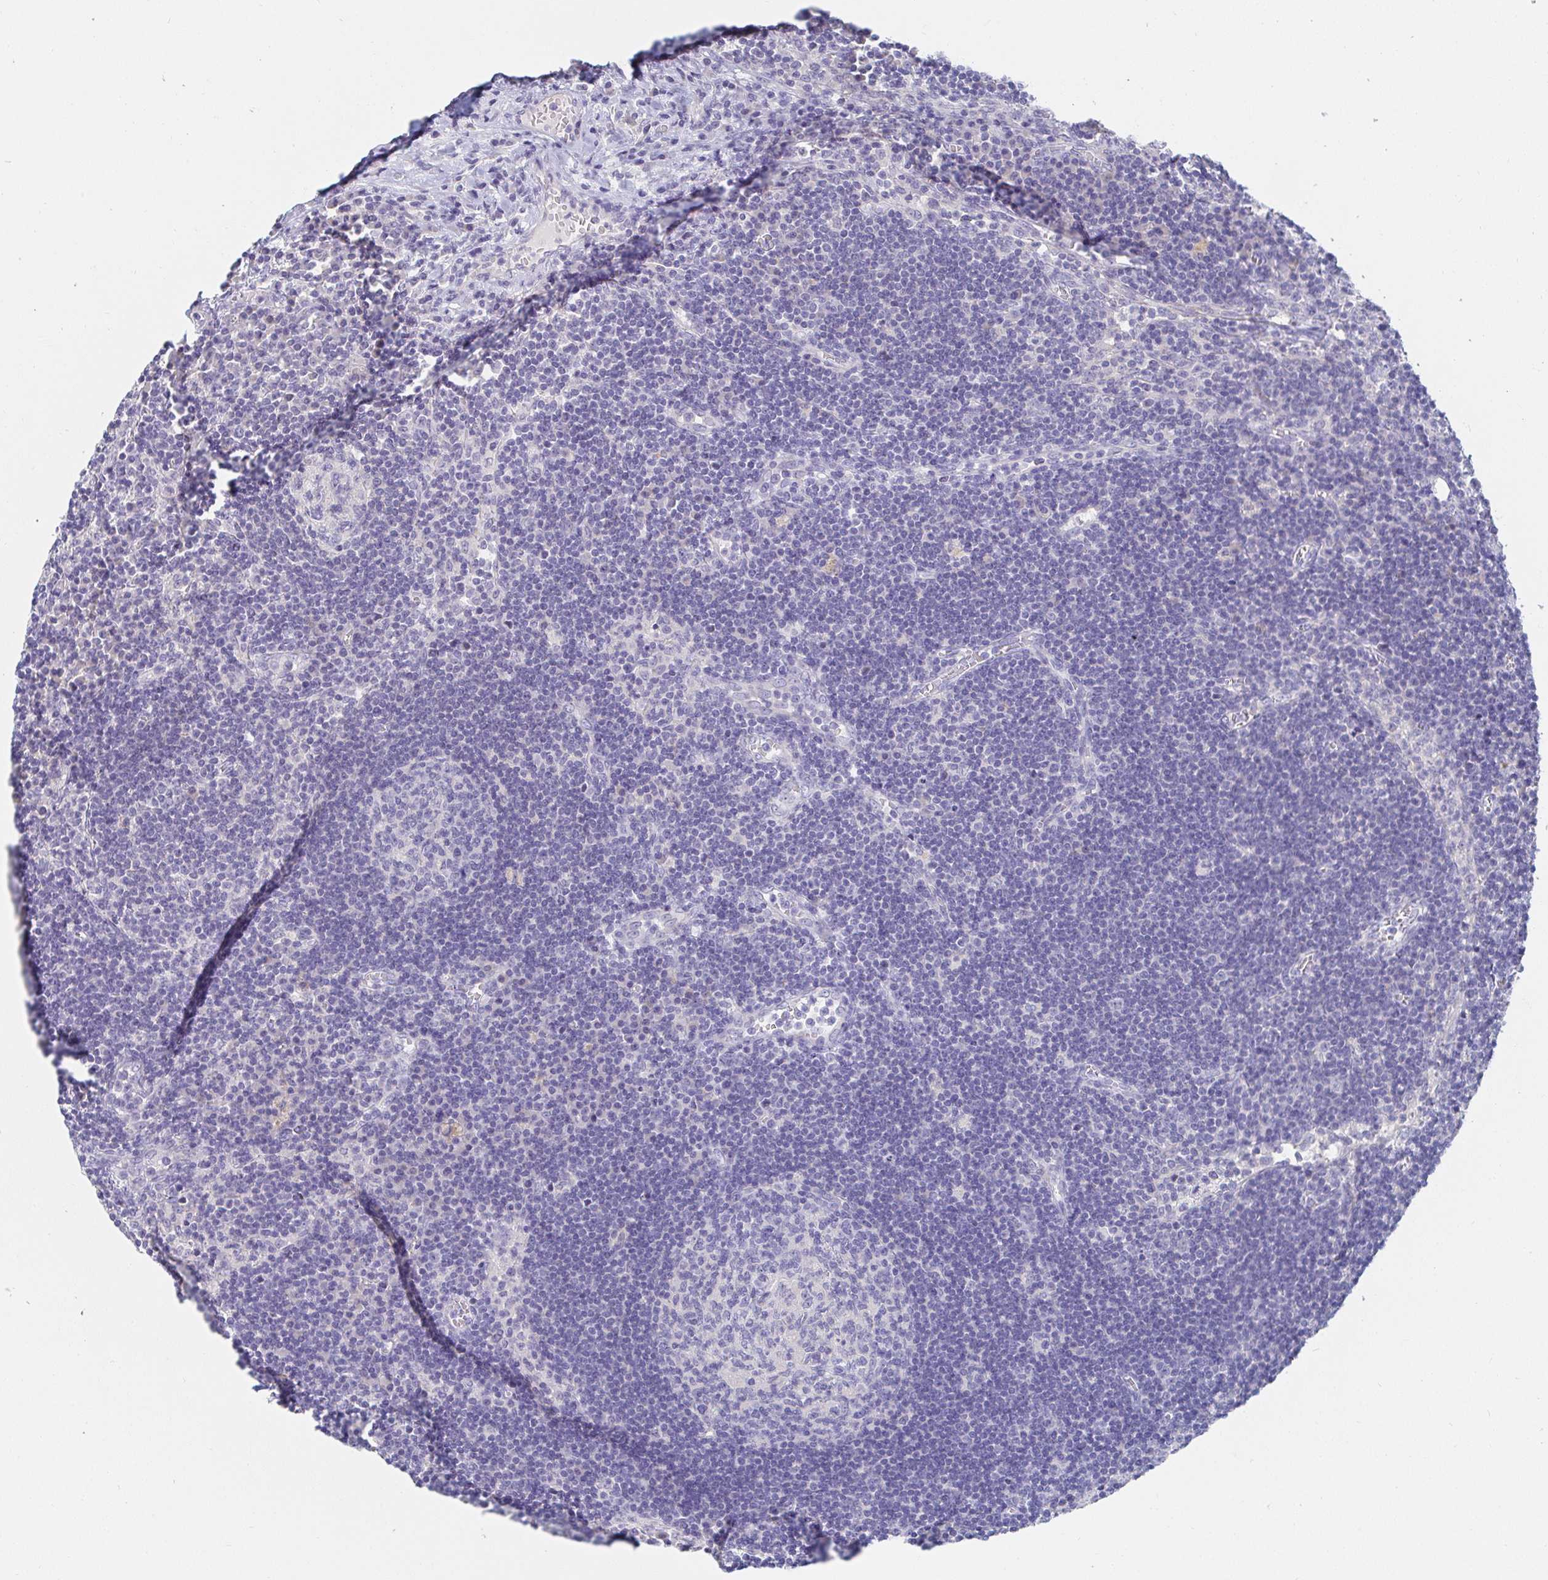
{"staining": {"intensity": "negative", "quantity": "none", "location": "none"}, "tissue": "lymph node", "cell_type": "Germinal center cells", "image_type": "normal", "snomed": [{"axis": "morphology", "description": "Normal tissue, NOS"}, {"axis": "topography", "description": "Lymph node"}], "caption": "IHC photomicrograph of normal lymph node stained for a protein (brown), which exhibits no expression in germinal center cells.", "gene": "PDE6B", "patient": {"sex": "male", "age": 67}}